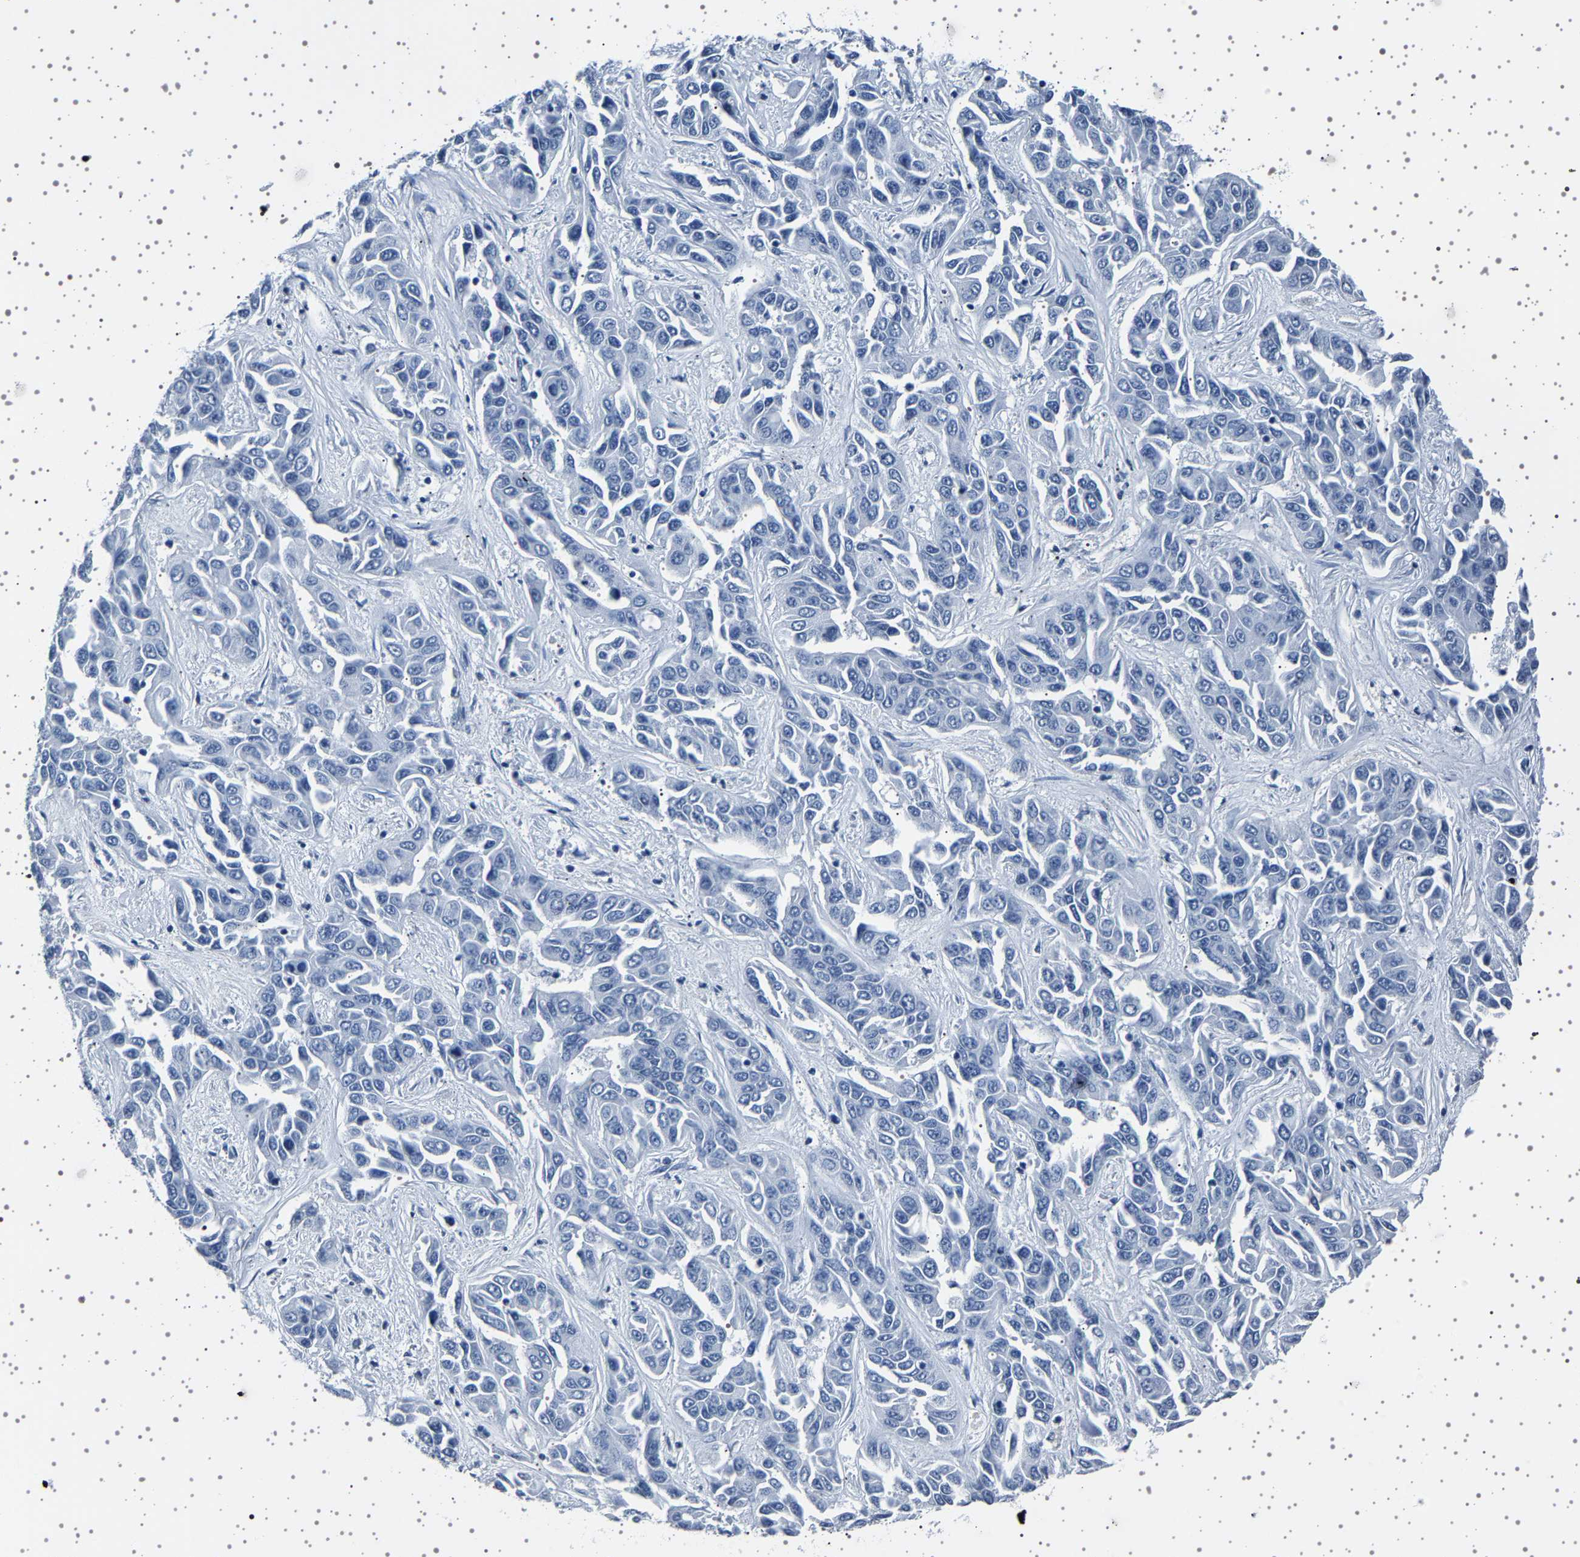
{"staining": {"intensity": "negative", "quantity": "none", "location": "none"}, "tissue": "liver cancer", "cell_type": "Tumor cells", "image_type": "cancer", "snomed": [{"axis": "morphology", "description": "Cholangiocarcinoma"}, {"axis": "topography", "description": "Liver"}], "caption": "An image of human liver cancer is negative for staining in tumor cells.", "gene": "TFF3", "patient": {"sex": "female", "age": 52}}